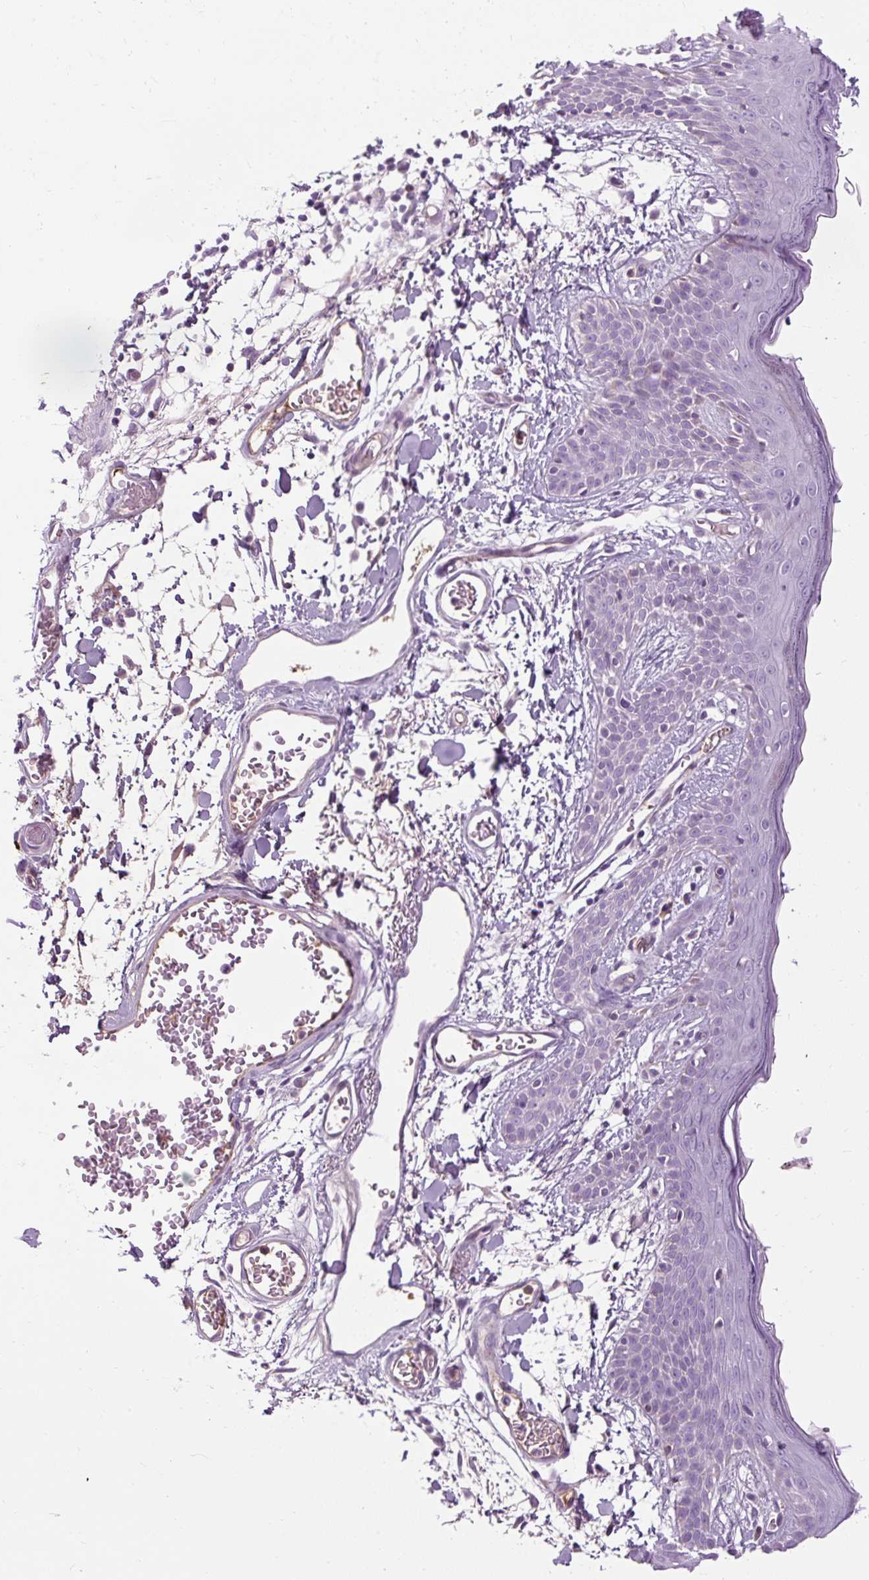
{"staining": {"intensity": "negative", "quantity": "none", "location": "none"}, "tissue": "skin", "cell_type": "Fibroblasts", "image_type": "normal", "snomed": [{"axis": "morphology", "description": "Normal tissue, NOS"}, {"axis": "topography", "description": "Skin"}], "caption": "IHC photomicrograph of benign skin: skin stained with DAB (3,3'-diaminobenzidine) exhibits no significant protein staining in fibroblasts.", "gene": "ARRDC2", "patient": {"sex": "male", "age": 79}}